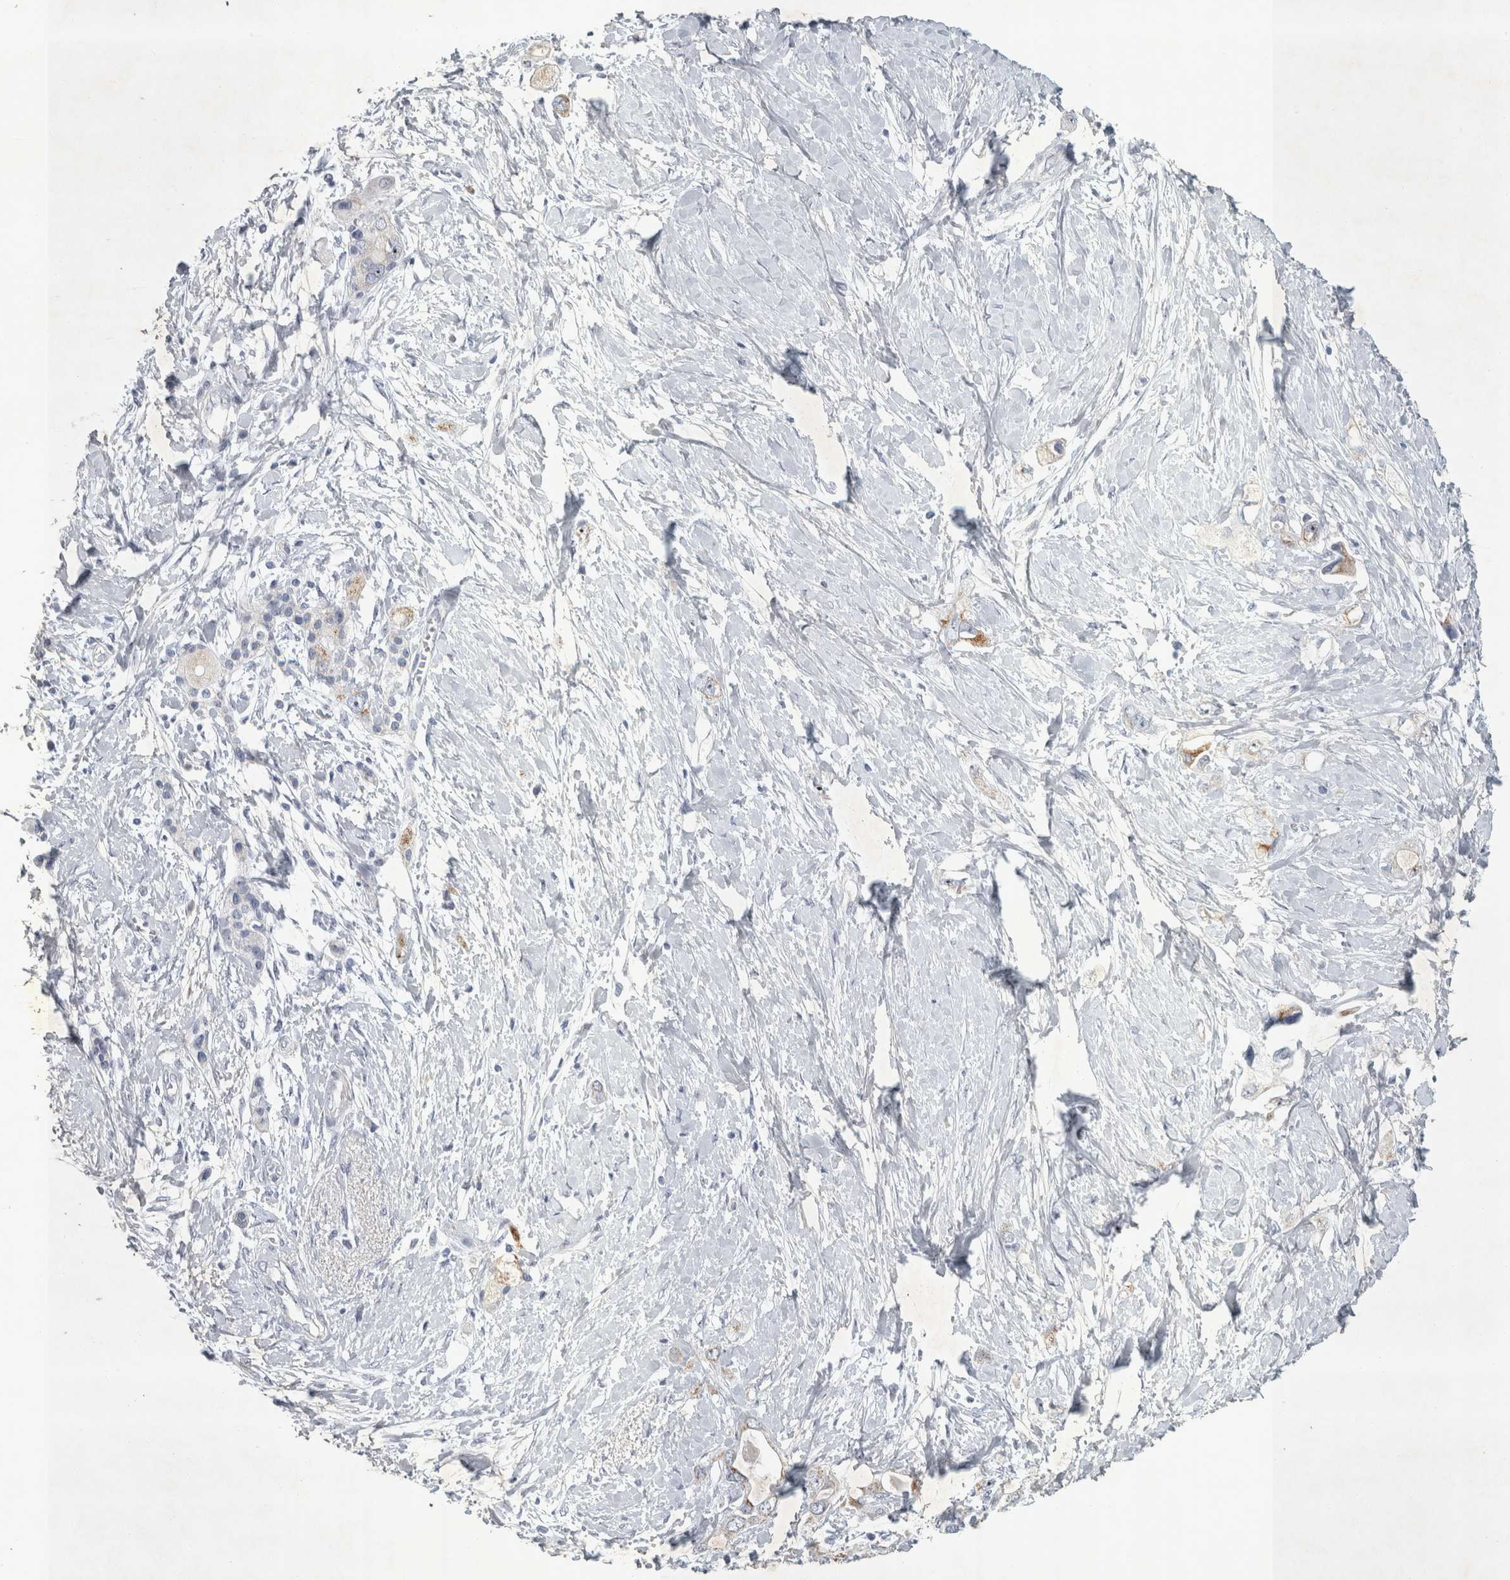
{"staining": {"intensity": "weak", "quantity": "<25%", "location": "cytoplasmic/membranous"}, "tissue": "pancreatic cancer", "cell_type": "Tumor cells", "image_type": "cancer", "snomed": [{"axis": "morphology", "description": "Adenocarcinoma, NOS"}, {"axis": "topography", "description": "Pancreas"}], "caption": "Micrograph shows no protein expression in tumor cells of pancreatic cancer tissue.", "gene": "FXYD7", "patient": {"sex": "female", "age": 56}}